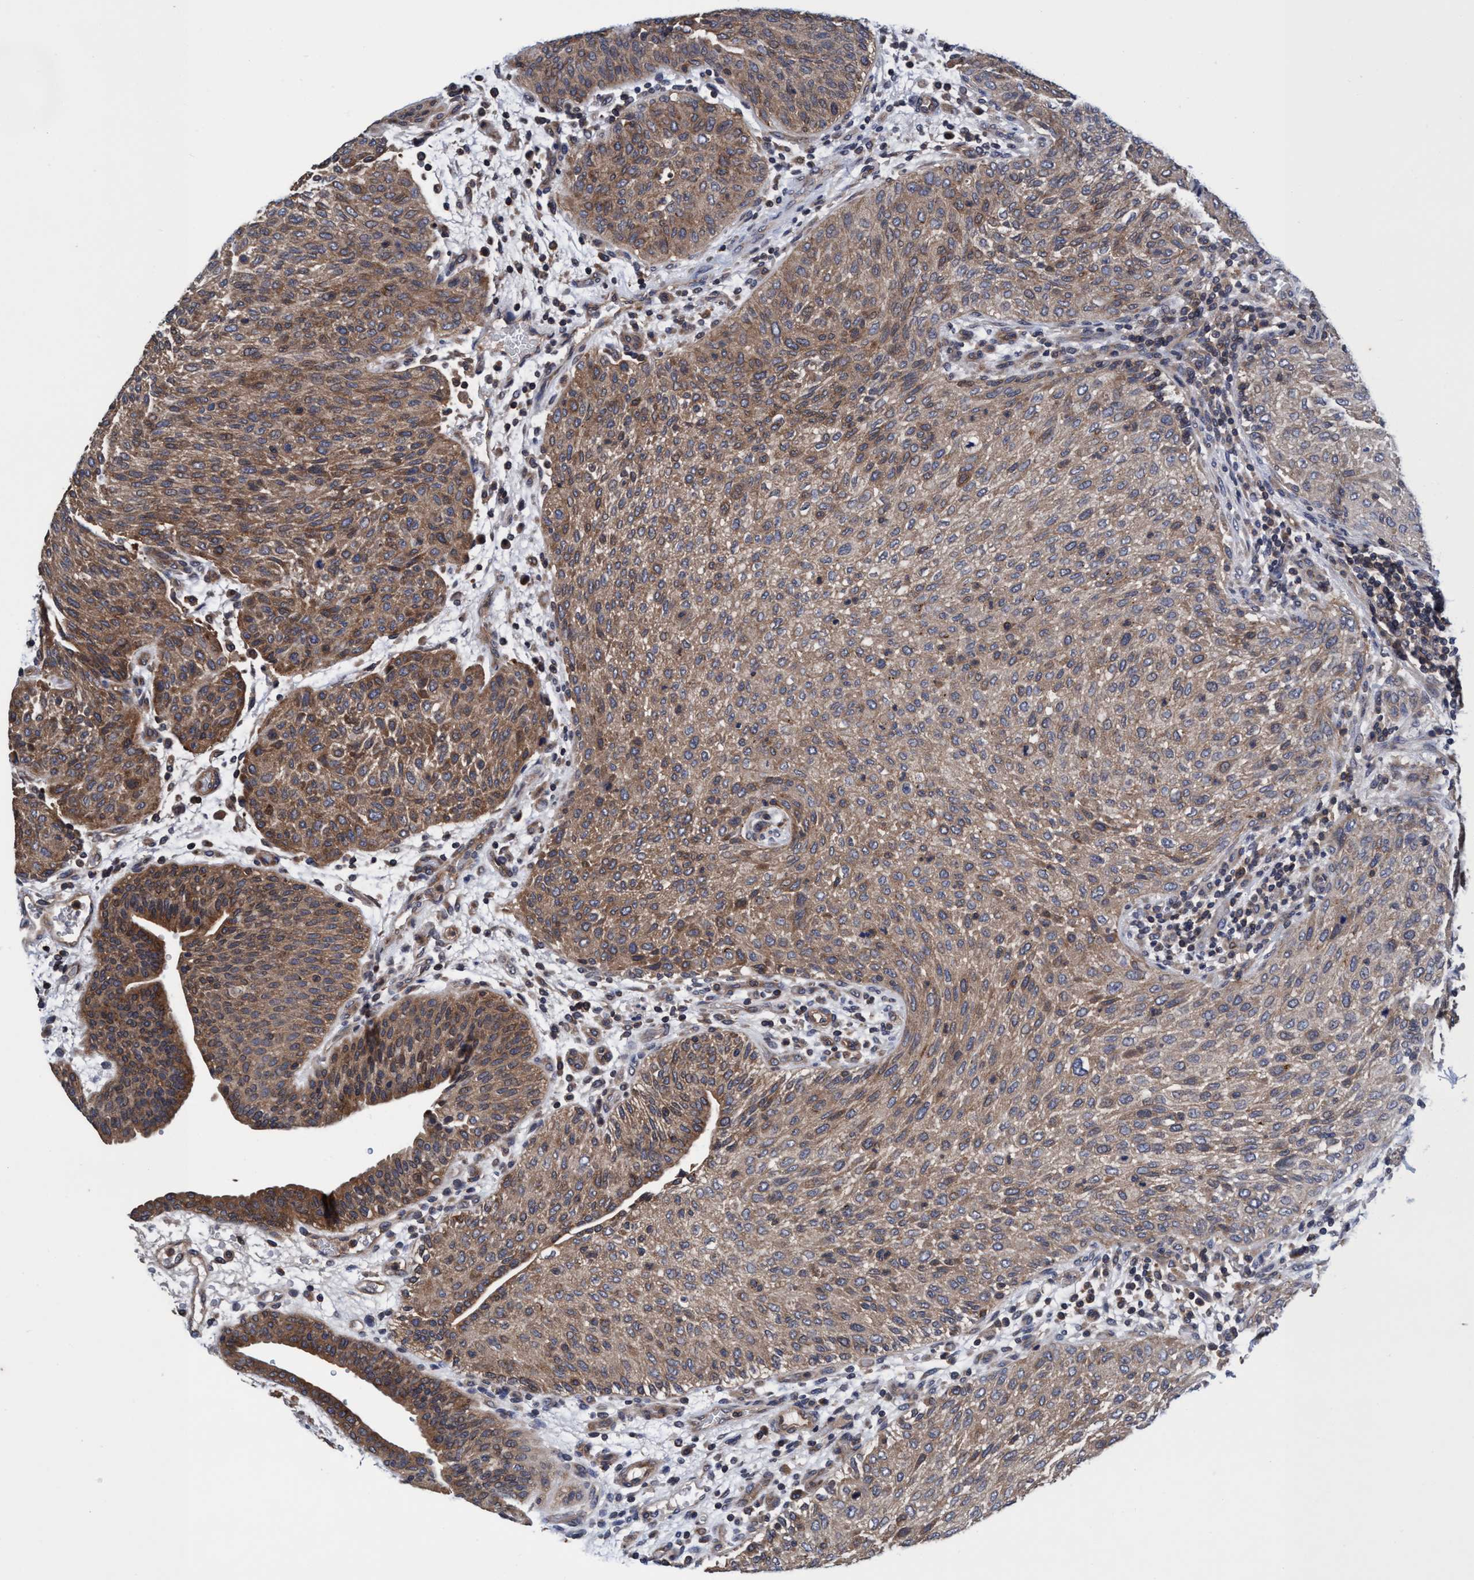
{"staining": {"intensity": "moderate", "quantity": "25%-75%", "location": "cytoplasmic/membranous"}, "tissue": "urothelial cancer", "cell_type": "Tumor cells", "image_type": "cancer", "snomed": [{"axis": "morphology", "description": "Urothelial carcinoma, Low grade"}, {"axis": "morphology", "description": "Urothelial carcinoma, High grade"}, {"axis": "topography", "description": "Urinary bladder"}], "caption": "High-magnification brightfield microscopy of urothelial cancer stained with DAB (brown) and counterstained with hematoxylin (blue). tumor cells exhibit moderate cytoplasmic/membranous staining is seen in about25%-75% of cells. The staining is performed using DAB brown chromogen to label protein expression. The nuclei are counter-stained blue using hematoxylin.", "gene": "CALCOCO2", "patient": {"sex": "male", "age": 35}}